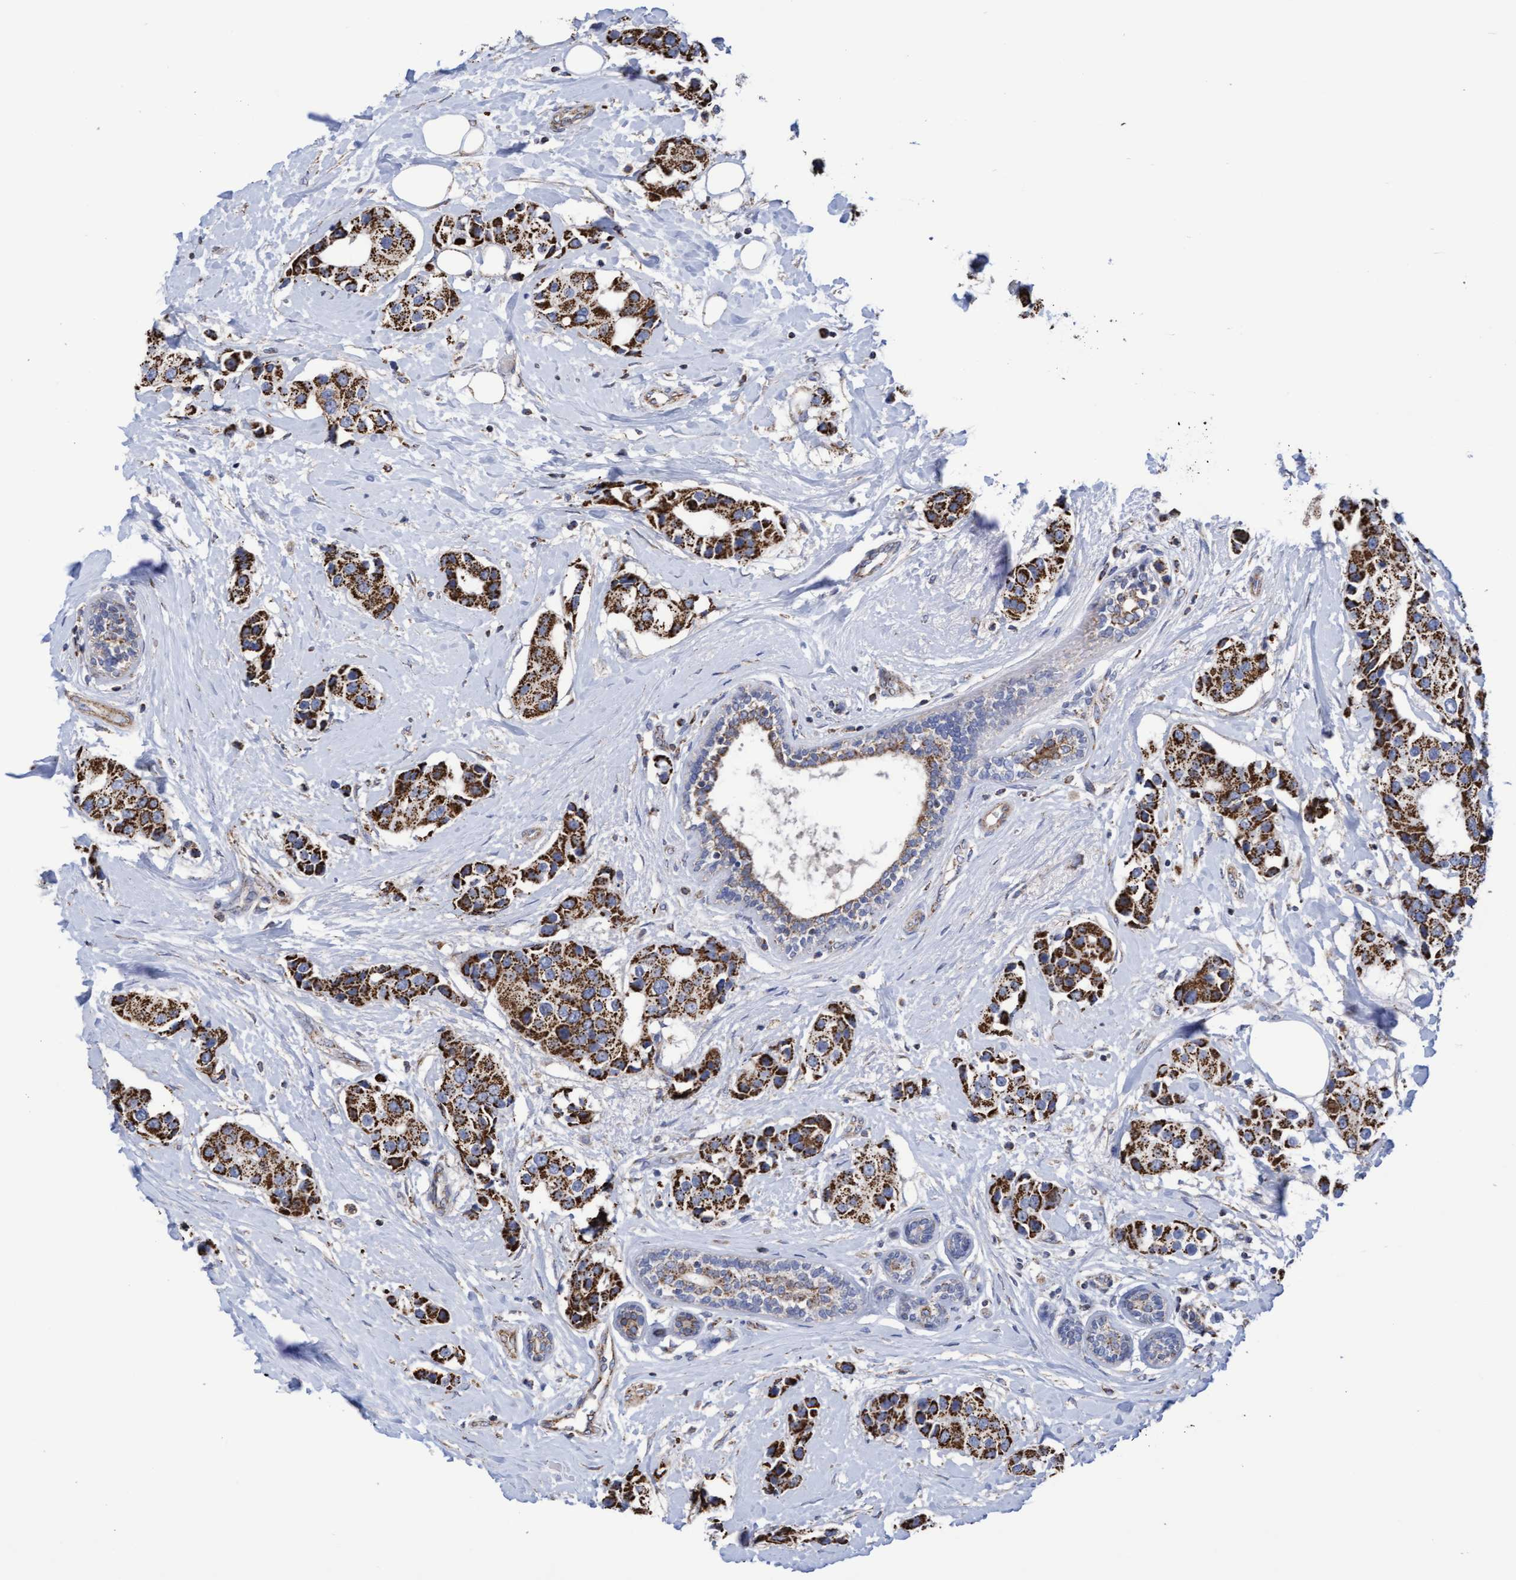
{"staining": {"intensity": "strong", "quantity": ">75%", "location": "cytoplasmic/membranous"}, "tissue": "breast cancer", "cell_type": "Tumor cells", "image_type": "cancer", "snomed": [{"axis": "morphology", "description": "Normal tissue, NOS"}, {"axis": "morphology", "description": "Duct carcinoma"}, {"axis": "topography", "description": "Breast"}], "caption": "Breast cancer (invasive ductal carcinoma) stained with IHC shows strong cytoplasmic/membranous expression in about >75% of tumor cells. (Brightfield microscopy of DAB IHC at high magnification).", "gene": "COBL", "patient": {"sex": "female", "age": 39}}